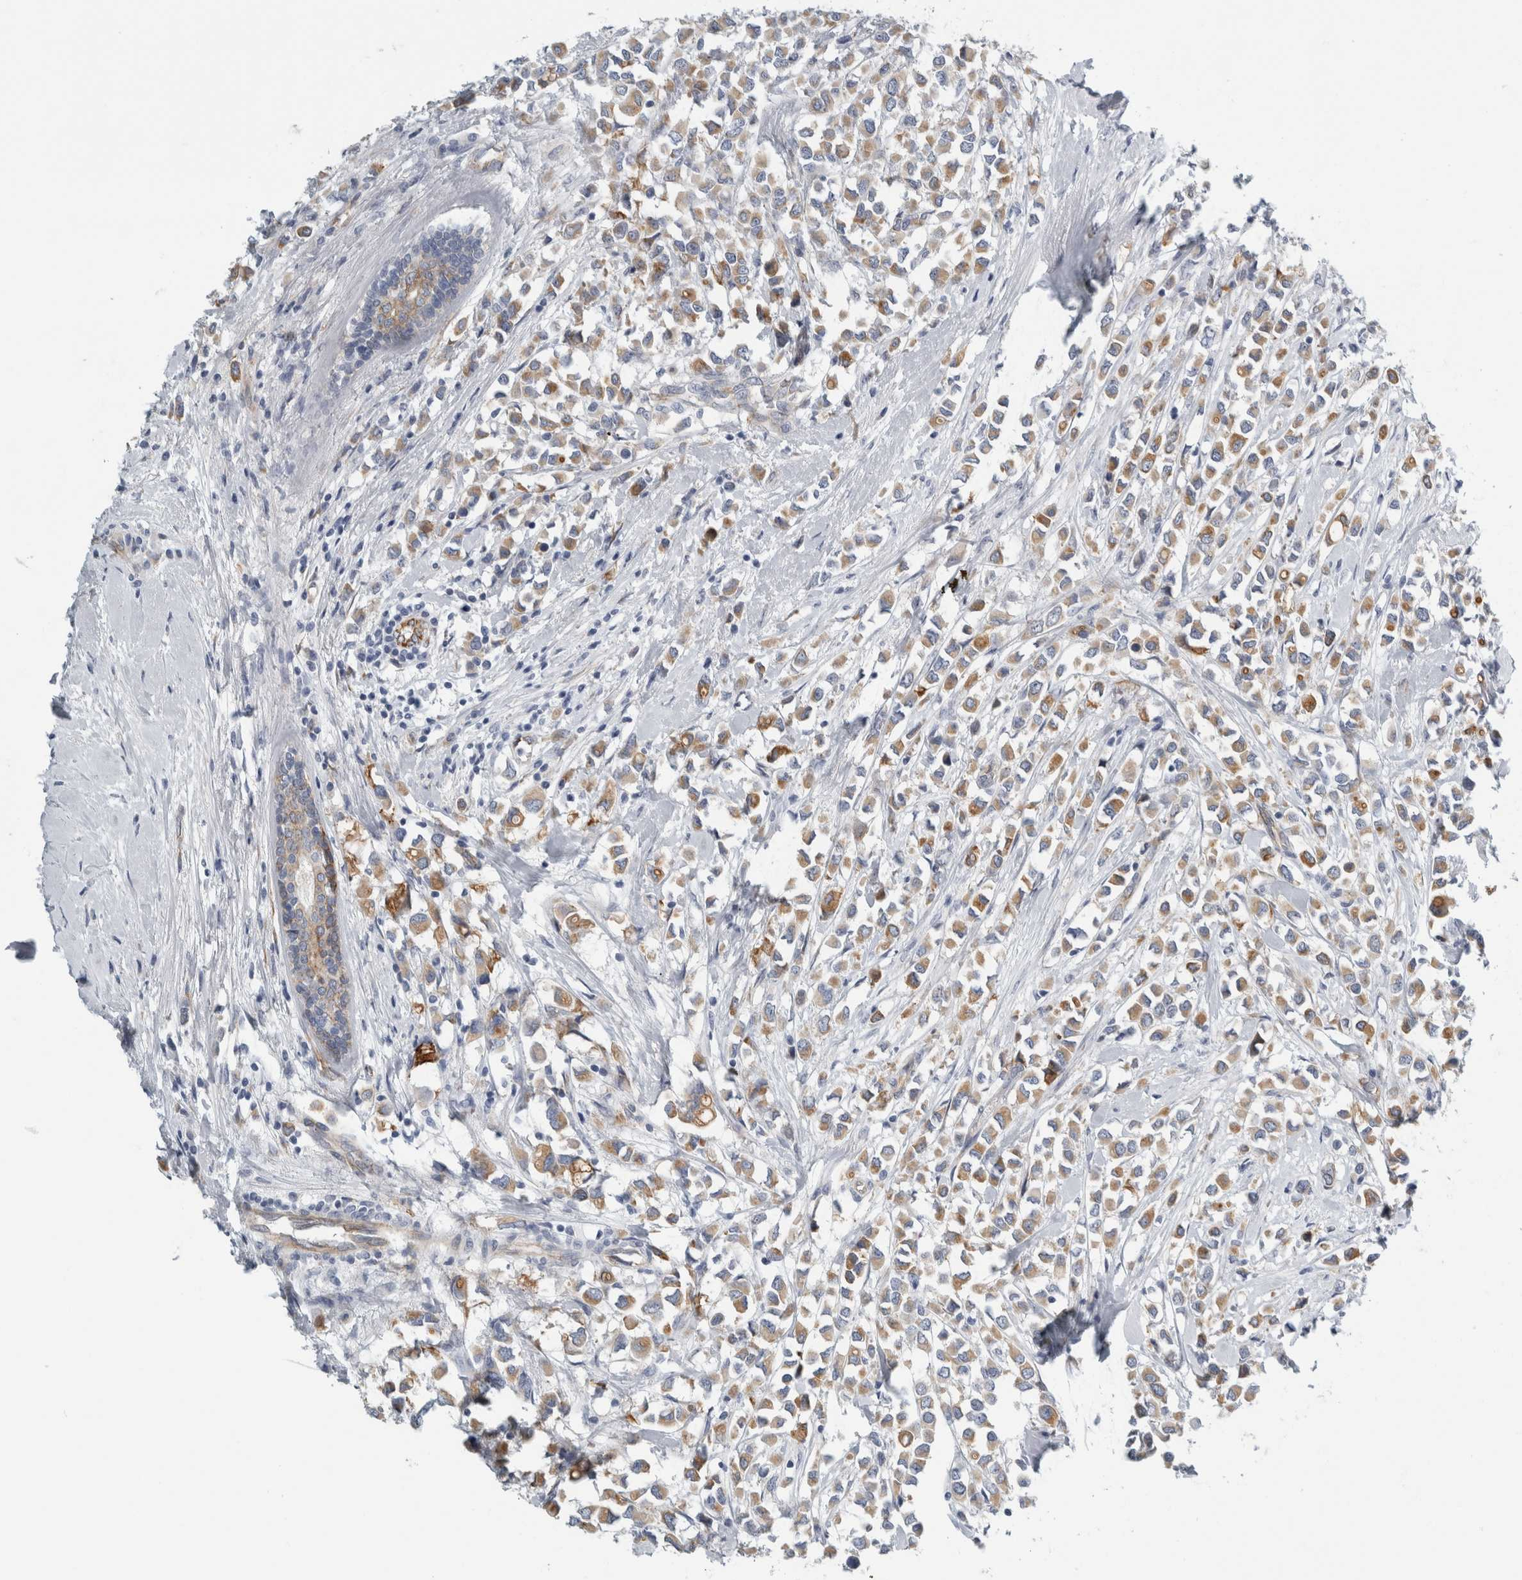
{"staining": {"intensity": "moderate", "quantity": ">75%", "location": "cytoplasmic/membranous"}, "tissue": "breast cancer", "cell_type": "Tumor cells", "image_type": "cancer", "snomed": [{"axis": "morphology", "description": "Duct carcinoma"}, {"axis": "topography", "description": "Breast"}], "caption": "Moderate cytoplasmic/membranous expression for a protein is seen in about >75% of tumor cells of breast cancer using immunohistochemistry (IHC).", "gene": "B3GNT3", "patient": {"sex": "female", "age": 61}}